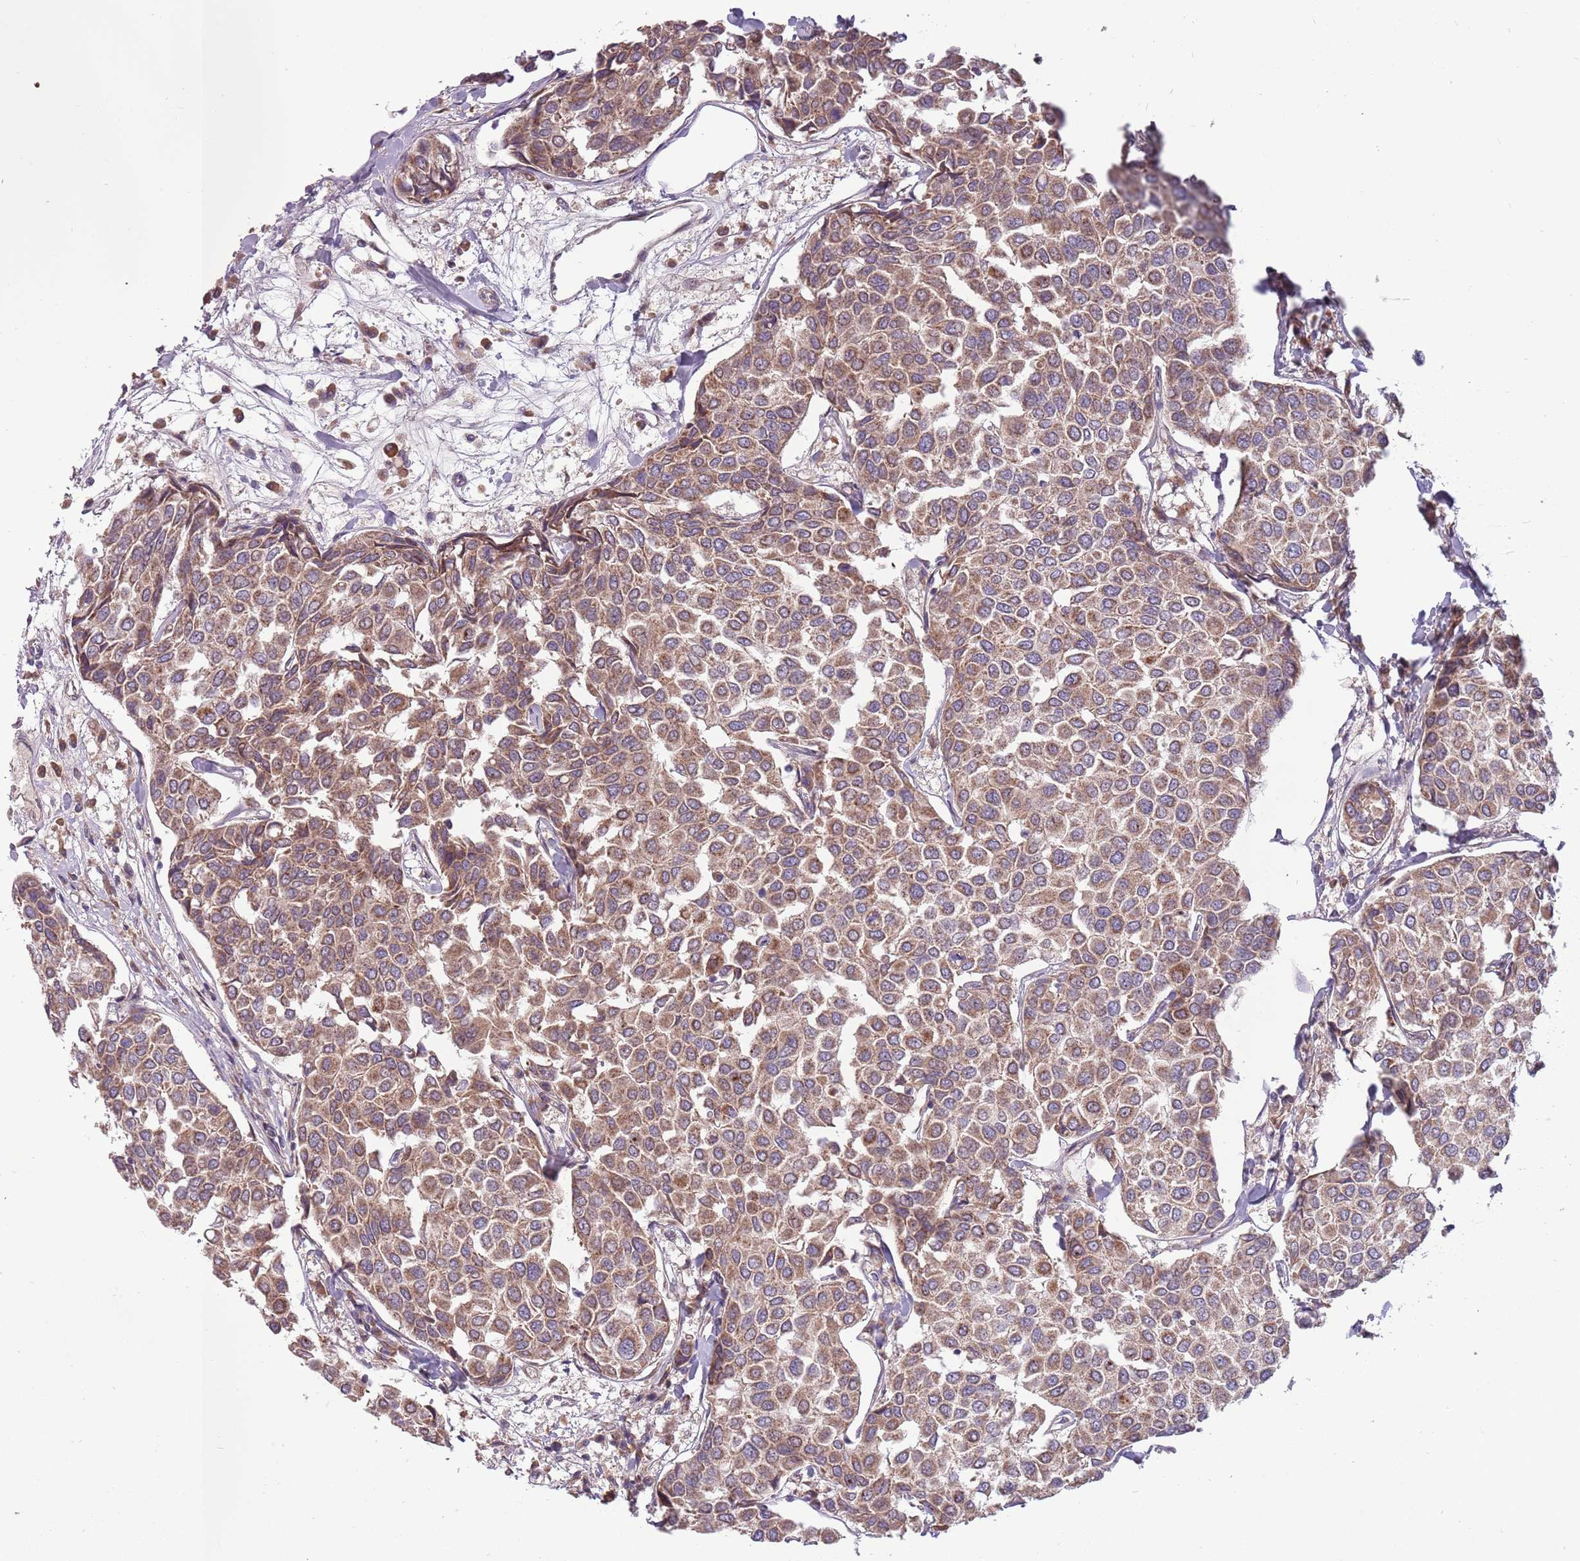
{"staining": {"intensity": "moderate", "quantity": "25%-75%", "location": "cytoplasmic/membranous"}, "tissue": "breast cancer", "cell_type": "Tumor cells", "image_type": "cancer", "snomed": [{"axis": "morphology", "description": "Duct carcinoma"}, {"axis": "topography", "description": "Breast"}], "caption": "Breast cancer (intraductal carcinoma) stained for a protein (brown) displays moderate cytoplasmic/membranous positive expression in about 25%-75% of tumor cells.", "gene": "RNF181", "patient": {"sex": "female", "age": 55}}